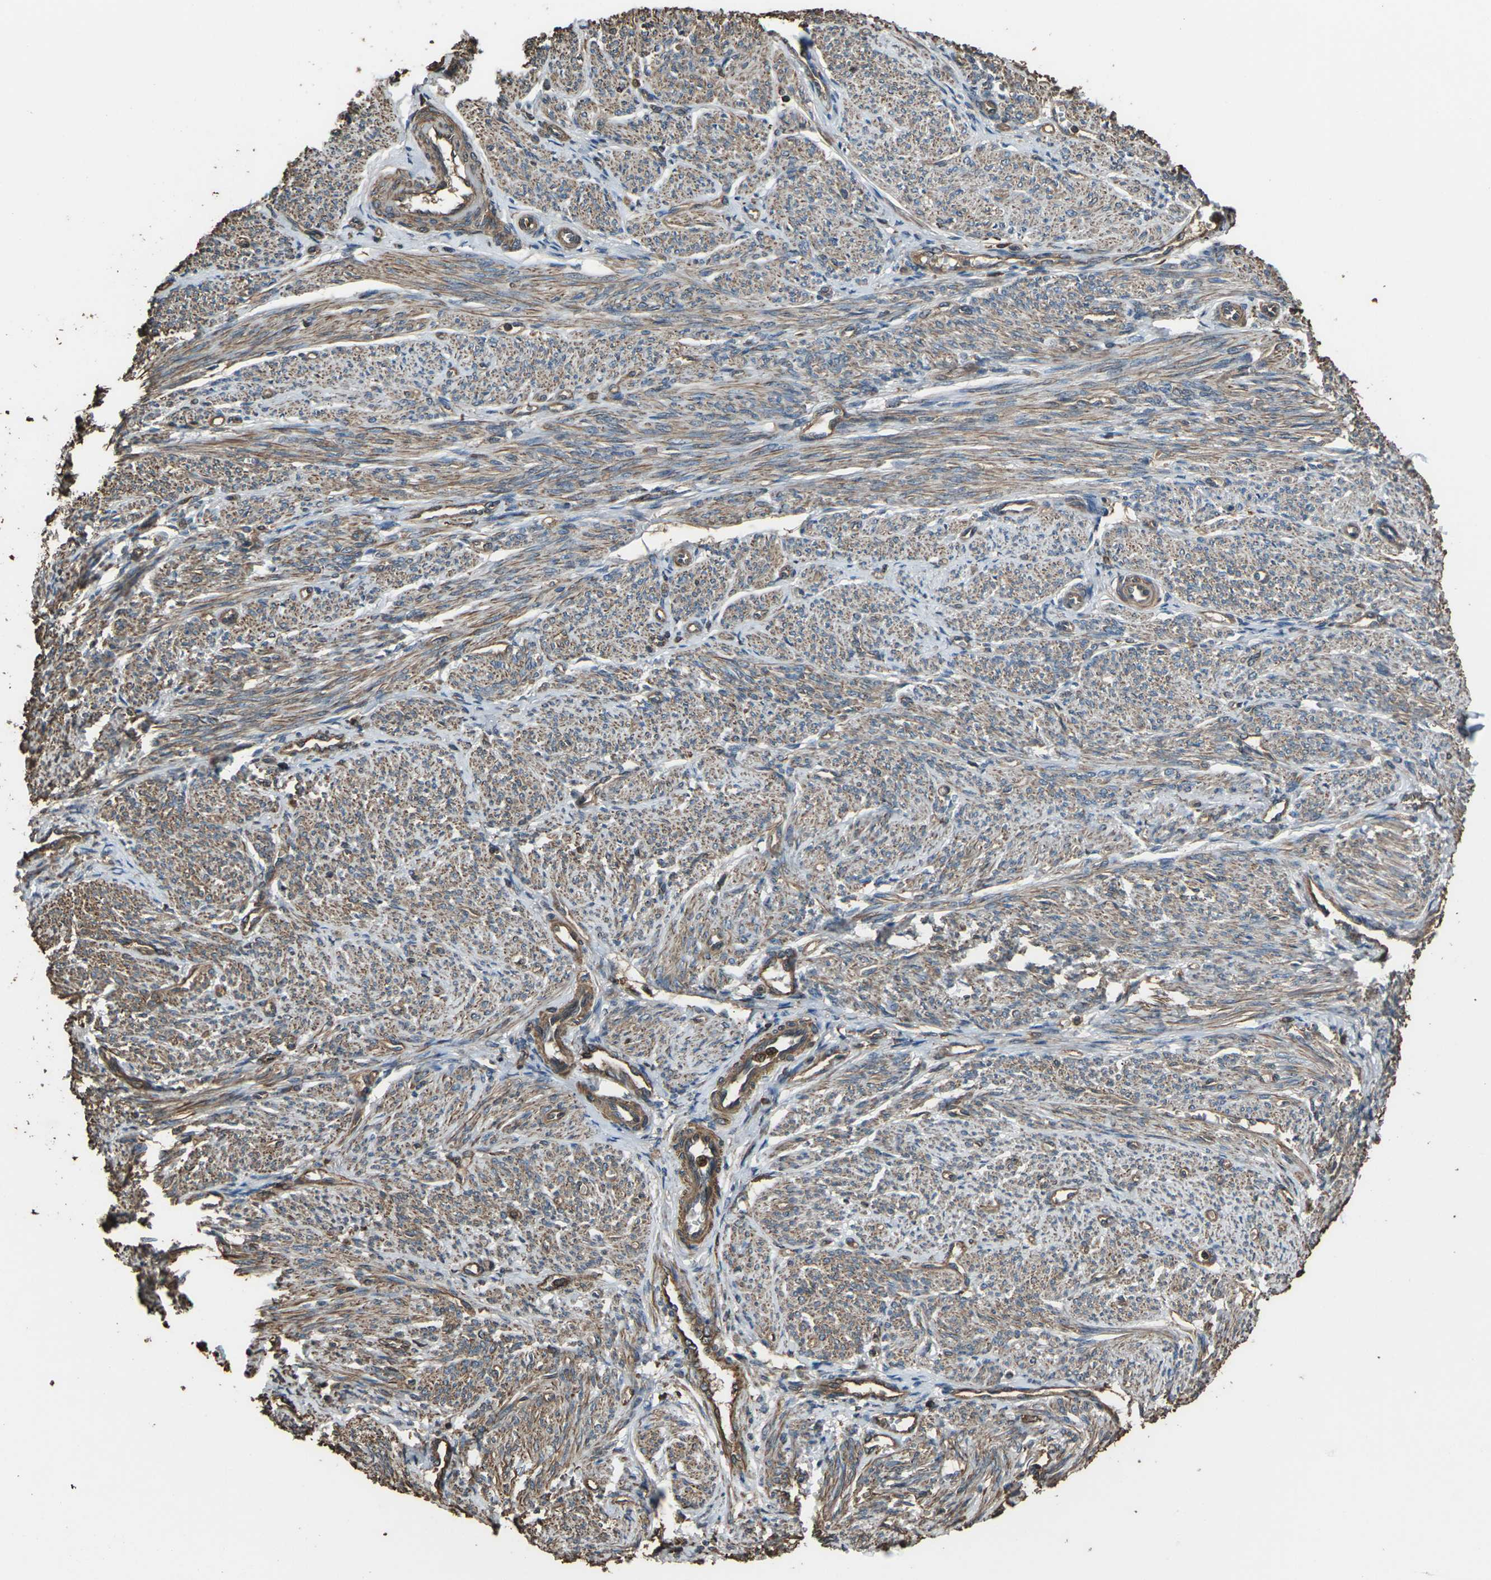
{"staining": {"intensity": "moderate", "quantity": ">75%", "location": "cytoplasmic/membranous"}, "tissue": "smooth muscle", "cell_type": "Smooth muscle cells", "image_type": "normal", "snomed": [{"axis": "morphology", "description": "Normal tissue, NOS"}, {"axis": "topography", "description": "Smooth muscle"}], "caption": "Smooth muscle cells display medium levels of moderate cytoplasmic/membranous positivity in about >75% of cells in normal smooth muscle. (DAB (3,3'-diaminobenzidine) IHC with brightfield microscopy, high magnification).", "gene": "DHPS", "patient": {"sex": "female", "age": 65}}